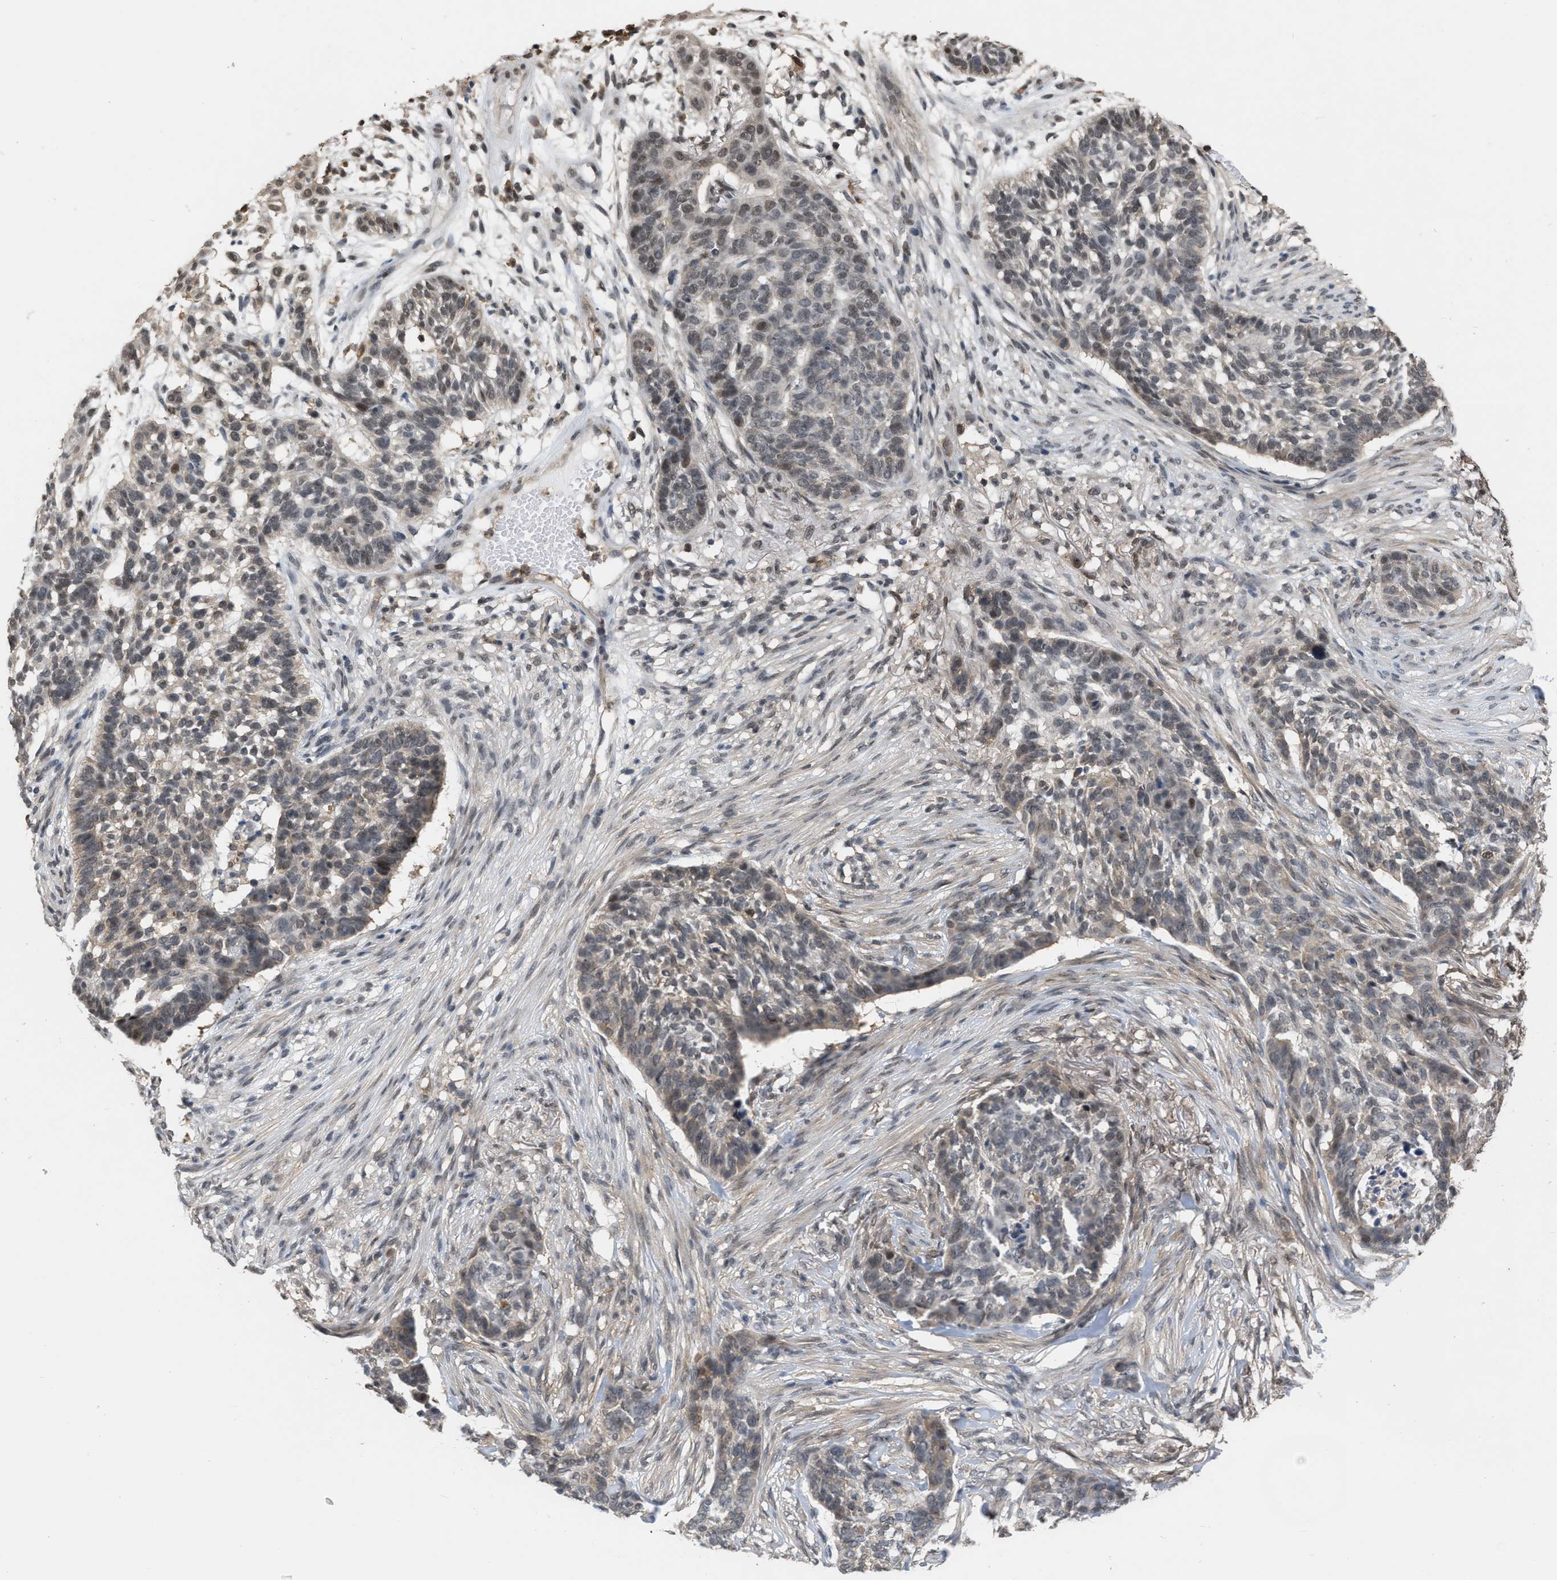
{"staining": {"intensity": "weak", "quantity": ">75%", "location": "cytoplasmic/membranous,nuclear"}, "tissue": "skin cancer", "cell_type": "Tumor cells", "image_type": "cancer", "snomed": [{"axis": "morphology", "description": "Basal cell carcinoma"}, {"axis": "topography", "description": "Skin"}], "caption": "Skin cancer stained with DAB (3,3'-diaminobenzidine) IHC demonstrates low levels of weak cytoplasmic/membranous and nuclear positivity in about >75% of tumor cells.", "gene": "BAIAP2L1", "patient": {"sex": "male", "age": 85}}